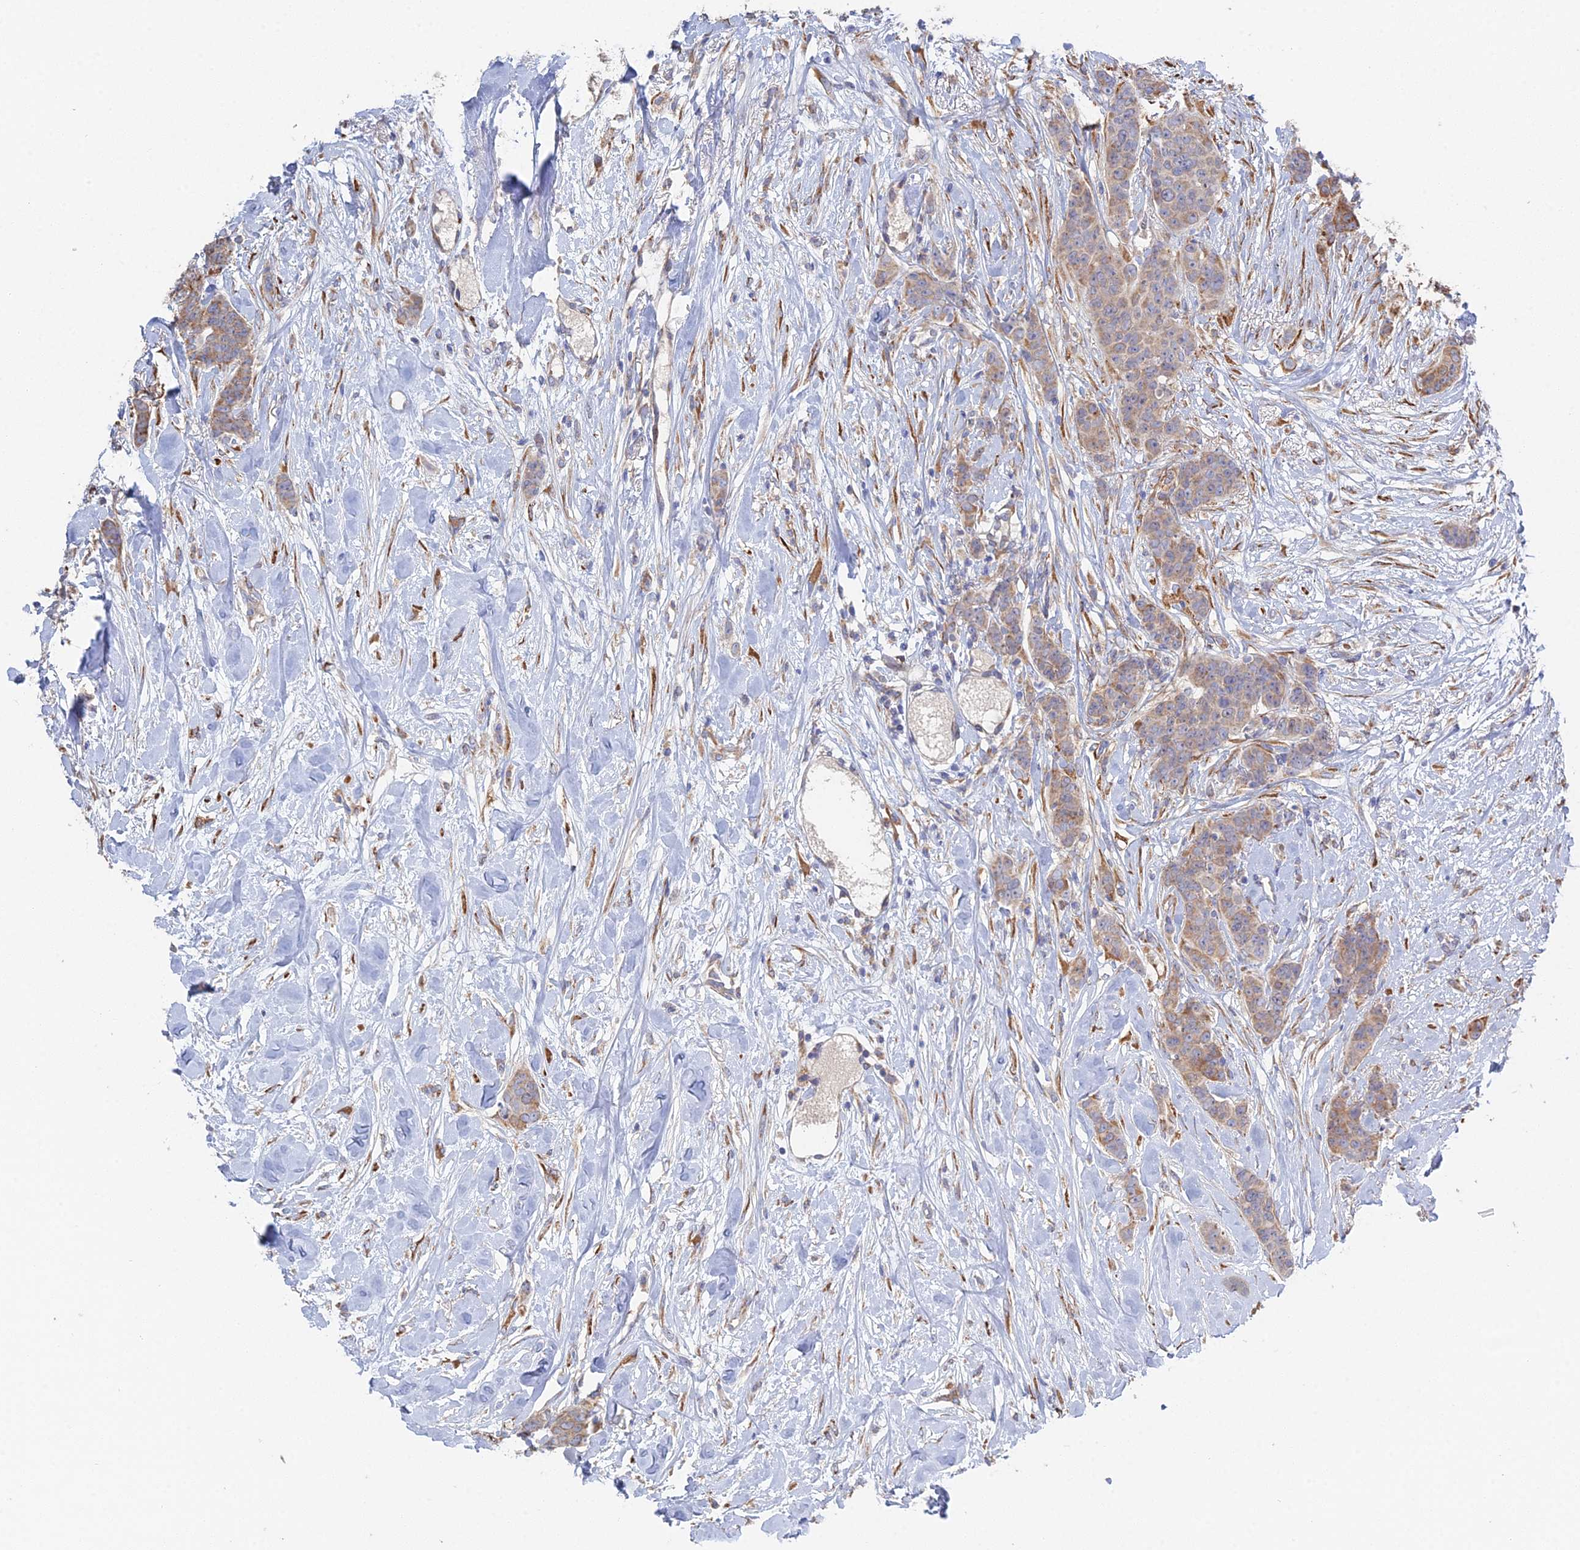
{"staining": {"intensity": "weak", "quantity": "25%-75%", "location": "cytoplasmic/membranous"}, "tissue": "breast cancer", "cell_type": "Tumor cells", "image_type": "cancer", "snomed": [{"axis": "morphology", "description": "Duct carcinoma"}, {"axis": "topography", "description": "Breast"}], "caption": "A brown stain shows weak cytoplasmic/membranous staining of a protein in human breast cancer tumor cells.", "gene": "TRAPPC6A", "patient": {"sex": "female", "age": 40}}